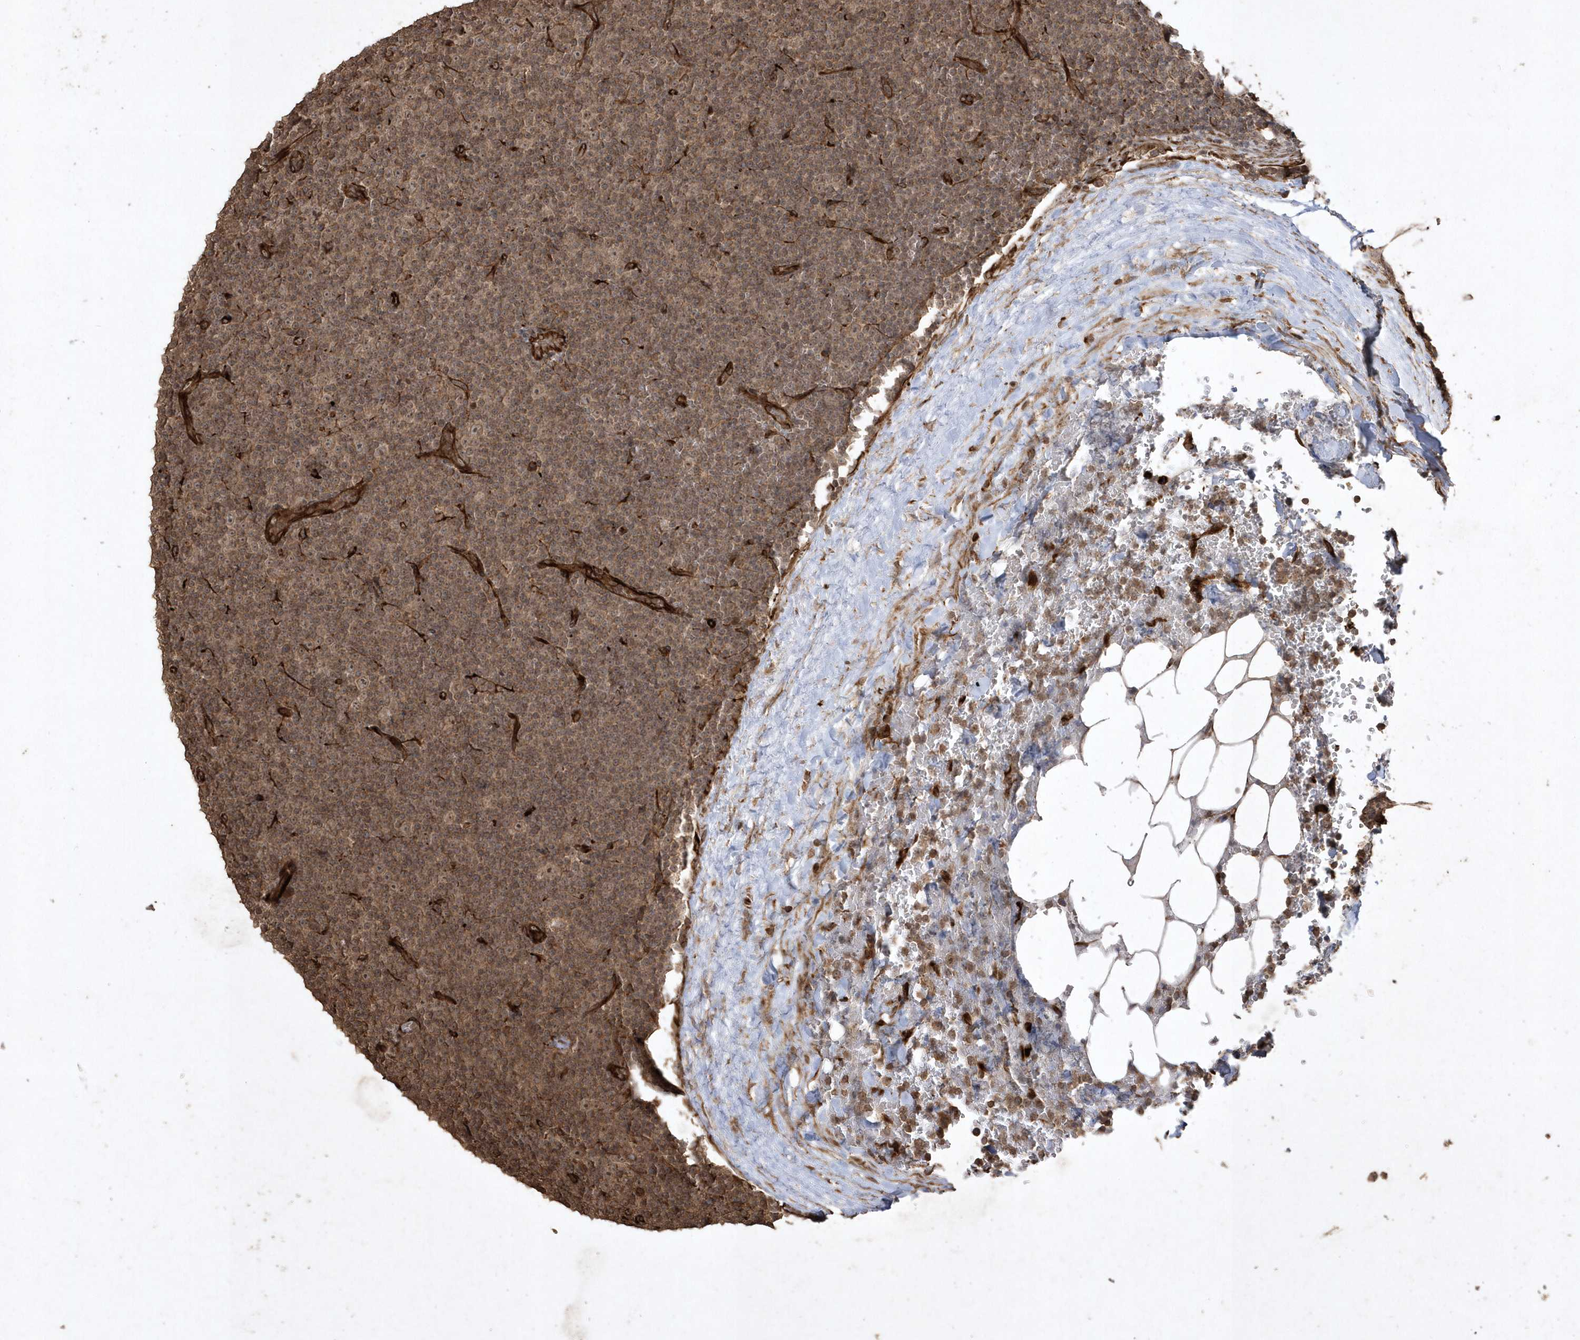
{"staining": {"intensity": "moderate", "quantity": ">75%", "location": "cytoplasmic/membranous"}, "tissue": "lymphoma", "cell_type": "Tumor cells", "image_type": "cancer", "snomed": [{"axis": "morphology", "description": "Malignant lymphoma, non-Hodgkin's type, Low grade"}, {"axis": "topography", "description": "Lymph node"}], "caption": "A brown stain labels moderate cytoplasmic/membranous expression of a protein in human low-grade malignant lymphoma, non-Hodgkin's type tumor cells. (brown staining indicates protein expression, while blue staining denotes nuclei).", "gene": "AVPI1", "patient": {"sex": "female", "age": 67}}